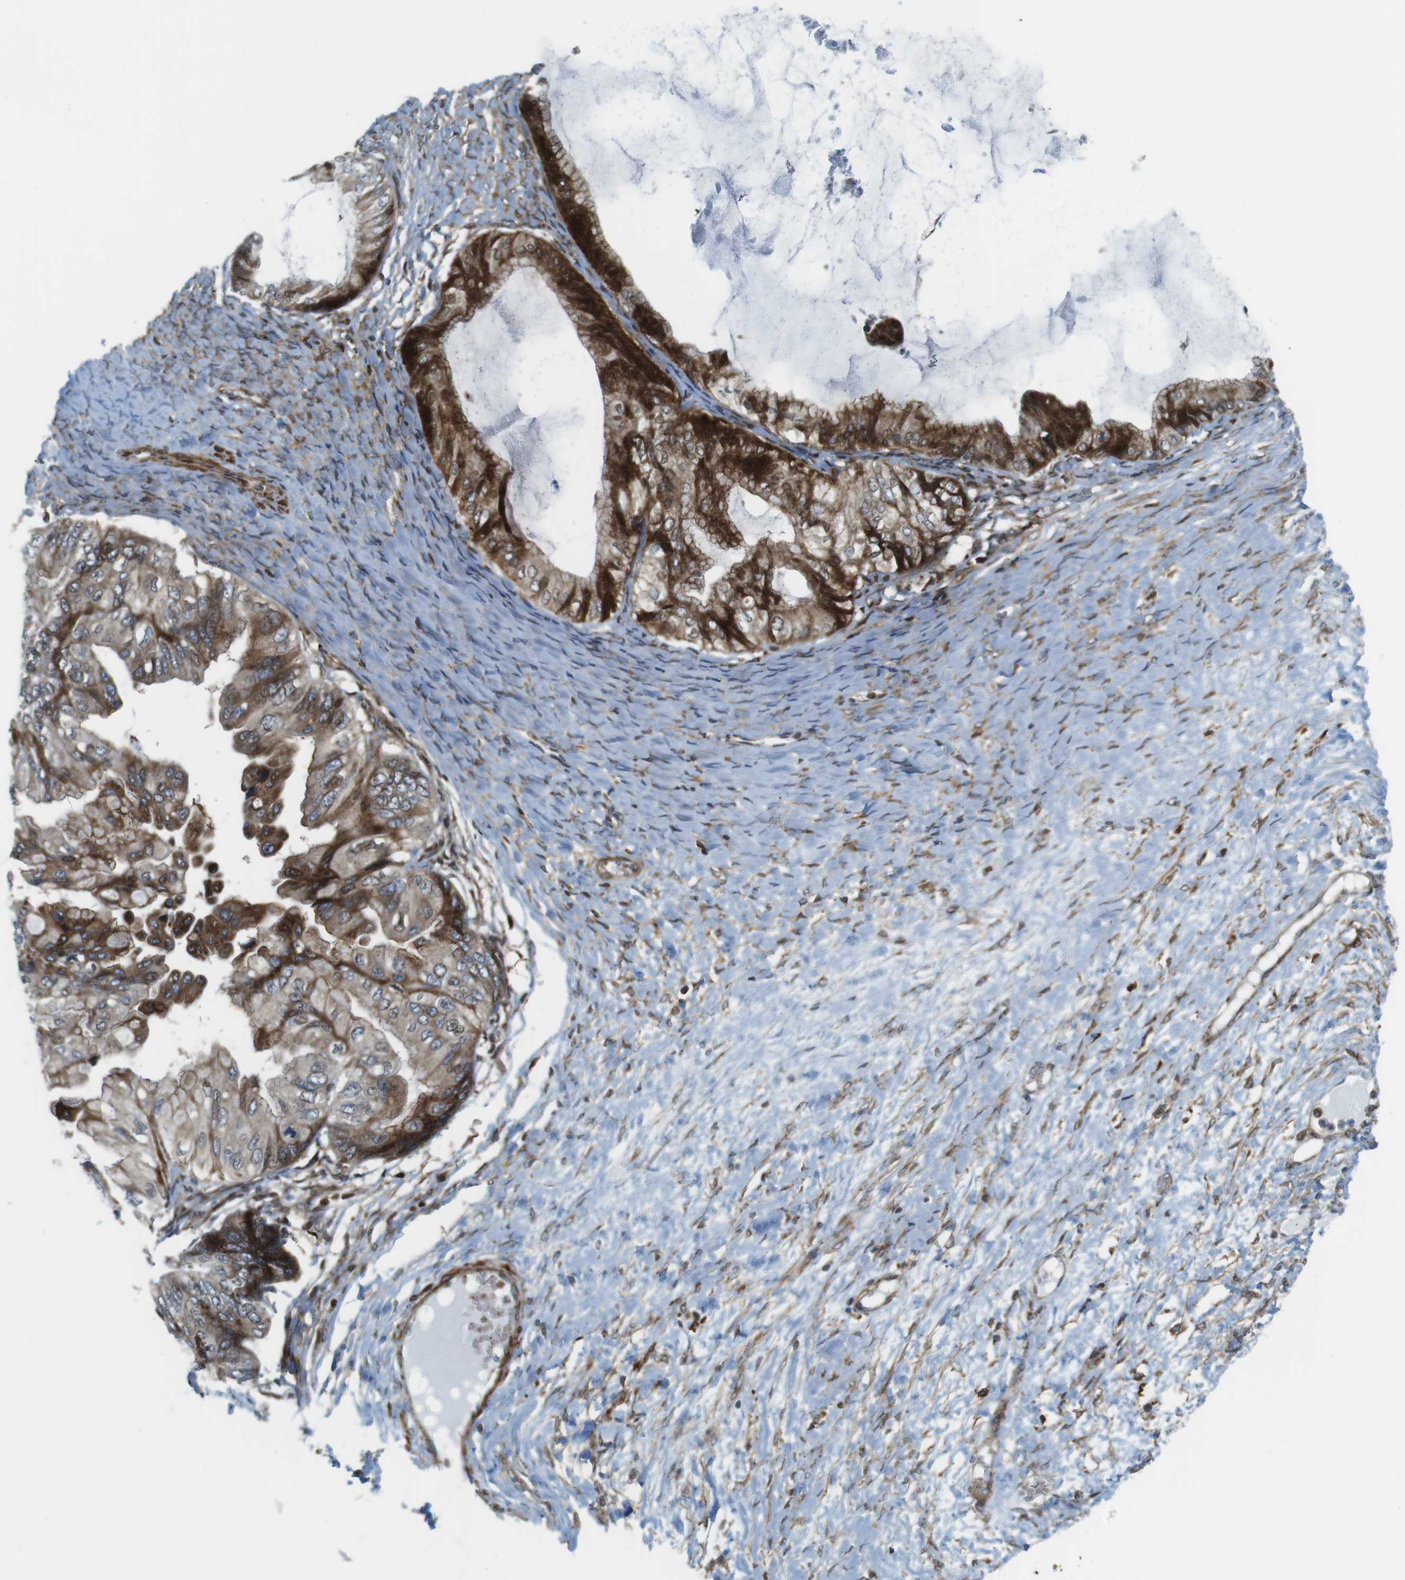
{"staining": {"intensity": "strong", "quantity": "25%-75%", "location": "cytoplasmic/membranous,nuclear"}, "tissue": "ovarian cancer", "cell_type": "Tumor cells", "image_type": "cancer", "snomed": [{"axis": "morphology", "description": "Cystadenocarcinoma, mucinous, NOS"}, {"axis": "topography", "description": "Ovary"}], "caption": "Human ovarian mucinous cystadenocarcinoma stained for a protein (brown) shows strong cytoplasmic/membranous and nuclear positive positivity in about 25%-75% of tumor cells.", "gene": "CUL7", "patient": {"sex": "female", "age": 61}}